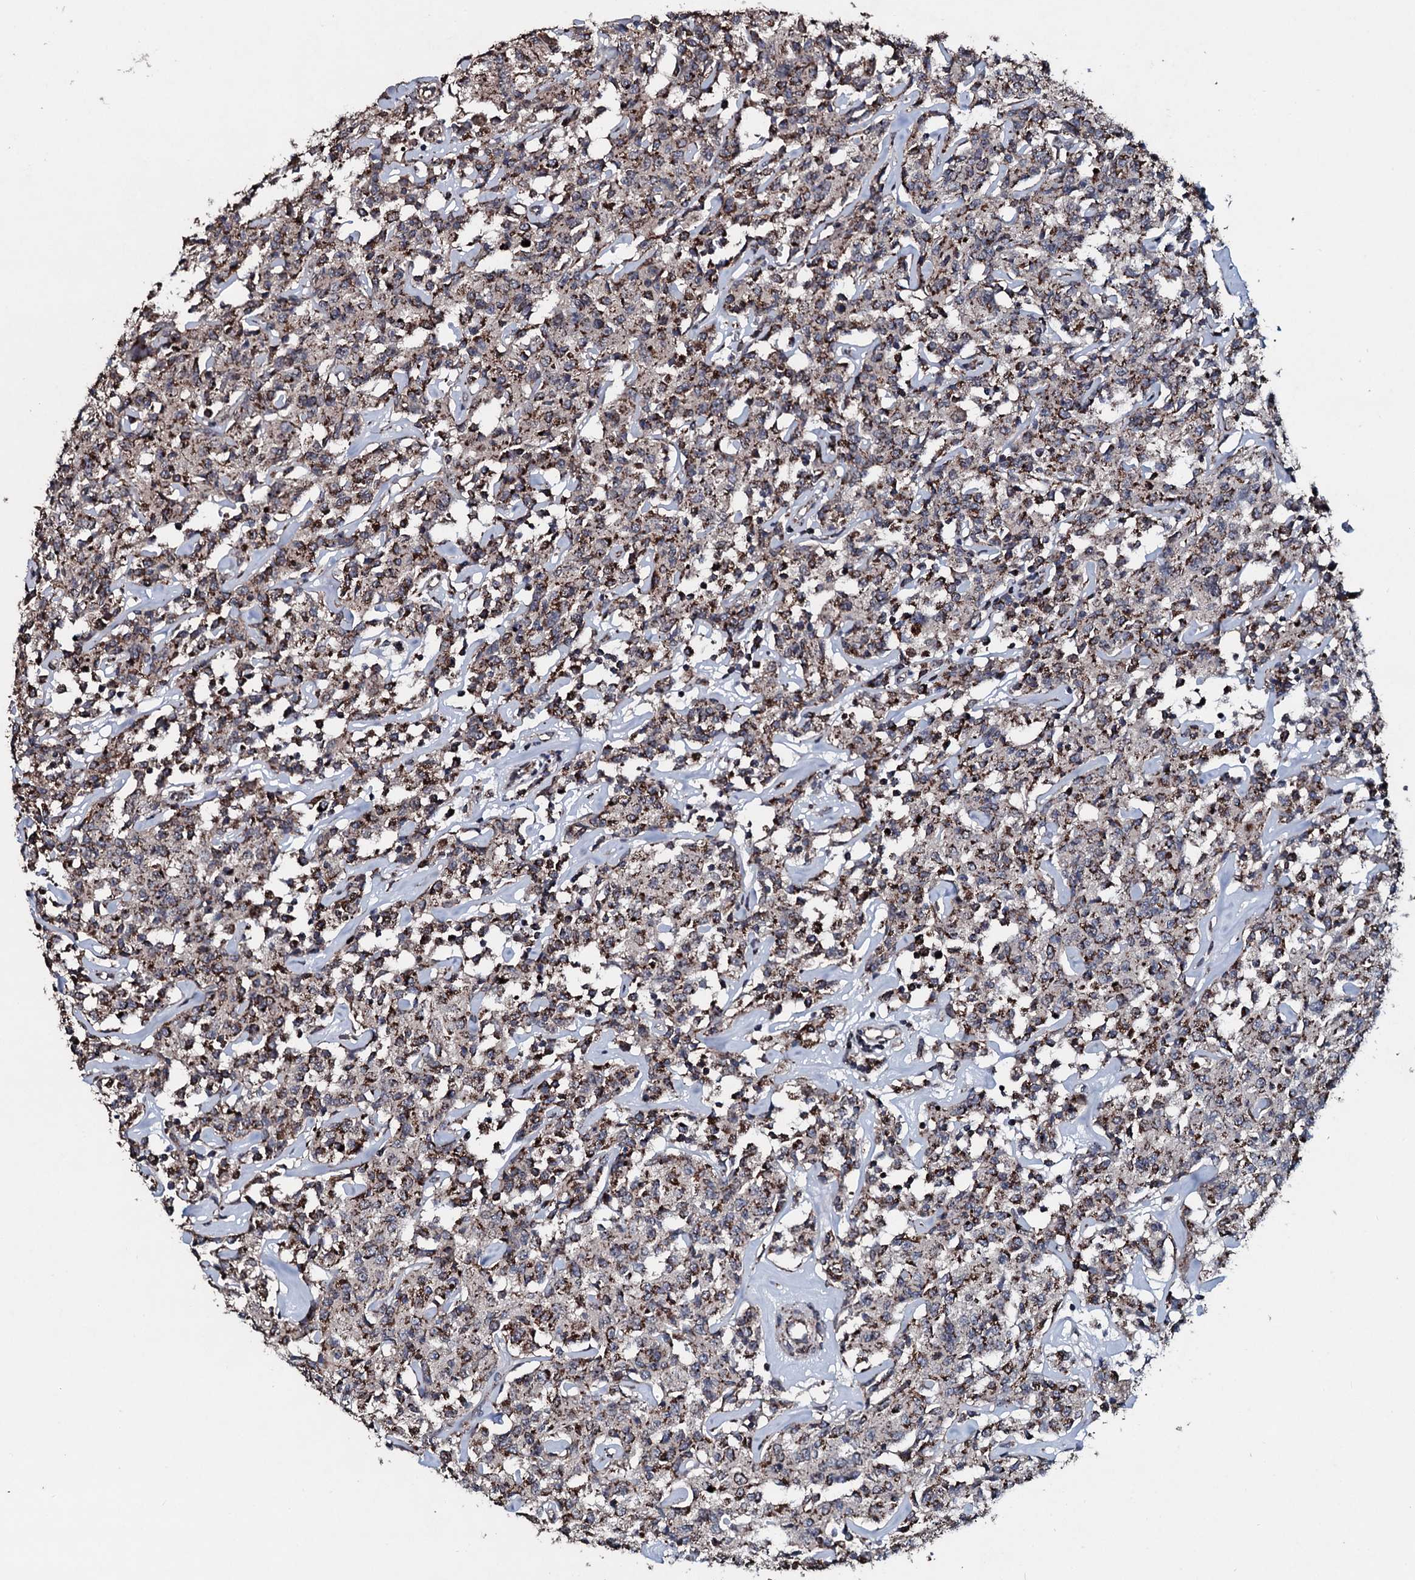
{"staining": {"intensity": "moderate", "quantity": ">75%", "location": "cytoplasmic/membranous"}, "tissue": "lymphoma", "cell_type": "Tumor cells", "image_type": "cancer", "snomed": [{"axis": "morphology", "description": "Malignant lymphoma, non-Hodgkin's type, Low grade"}, {"axis": "topography", "description": "Small intestine"}], "caption": "This micrograph demonstrates IHC staining of lymphoma, with medium moderate cytoplasmic/membranous positivity in about >75% of tumor cells.", "gene": "DYNC2I2", "patient": {"sex": "female", "age": 59}}